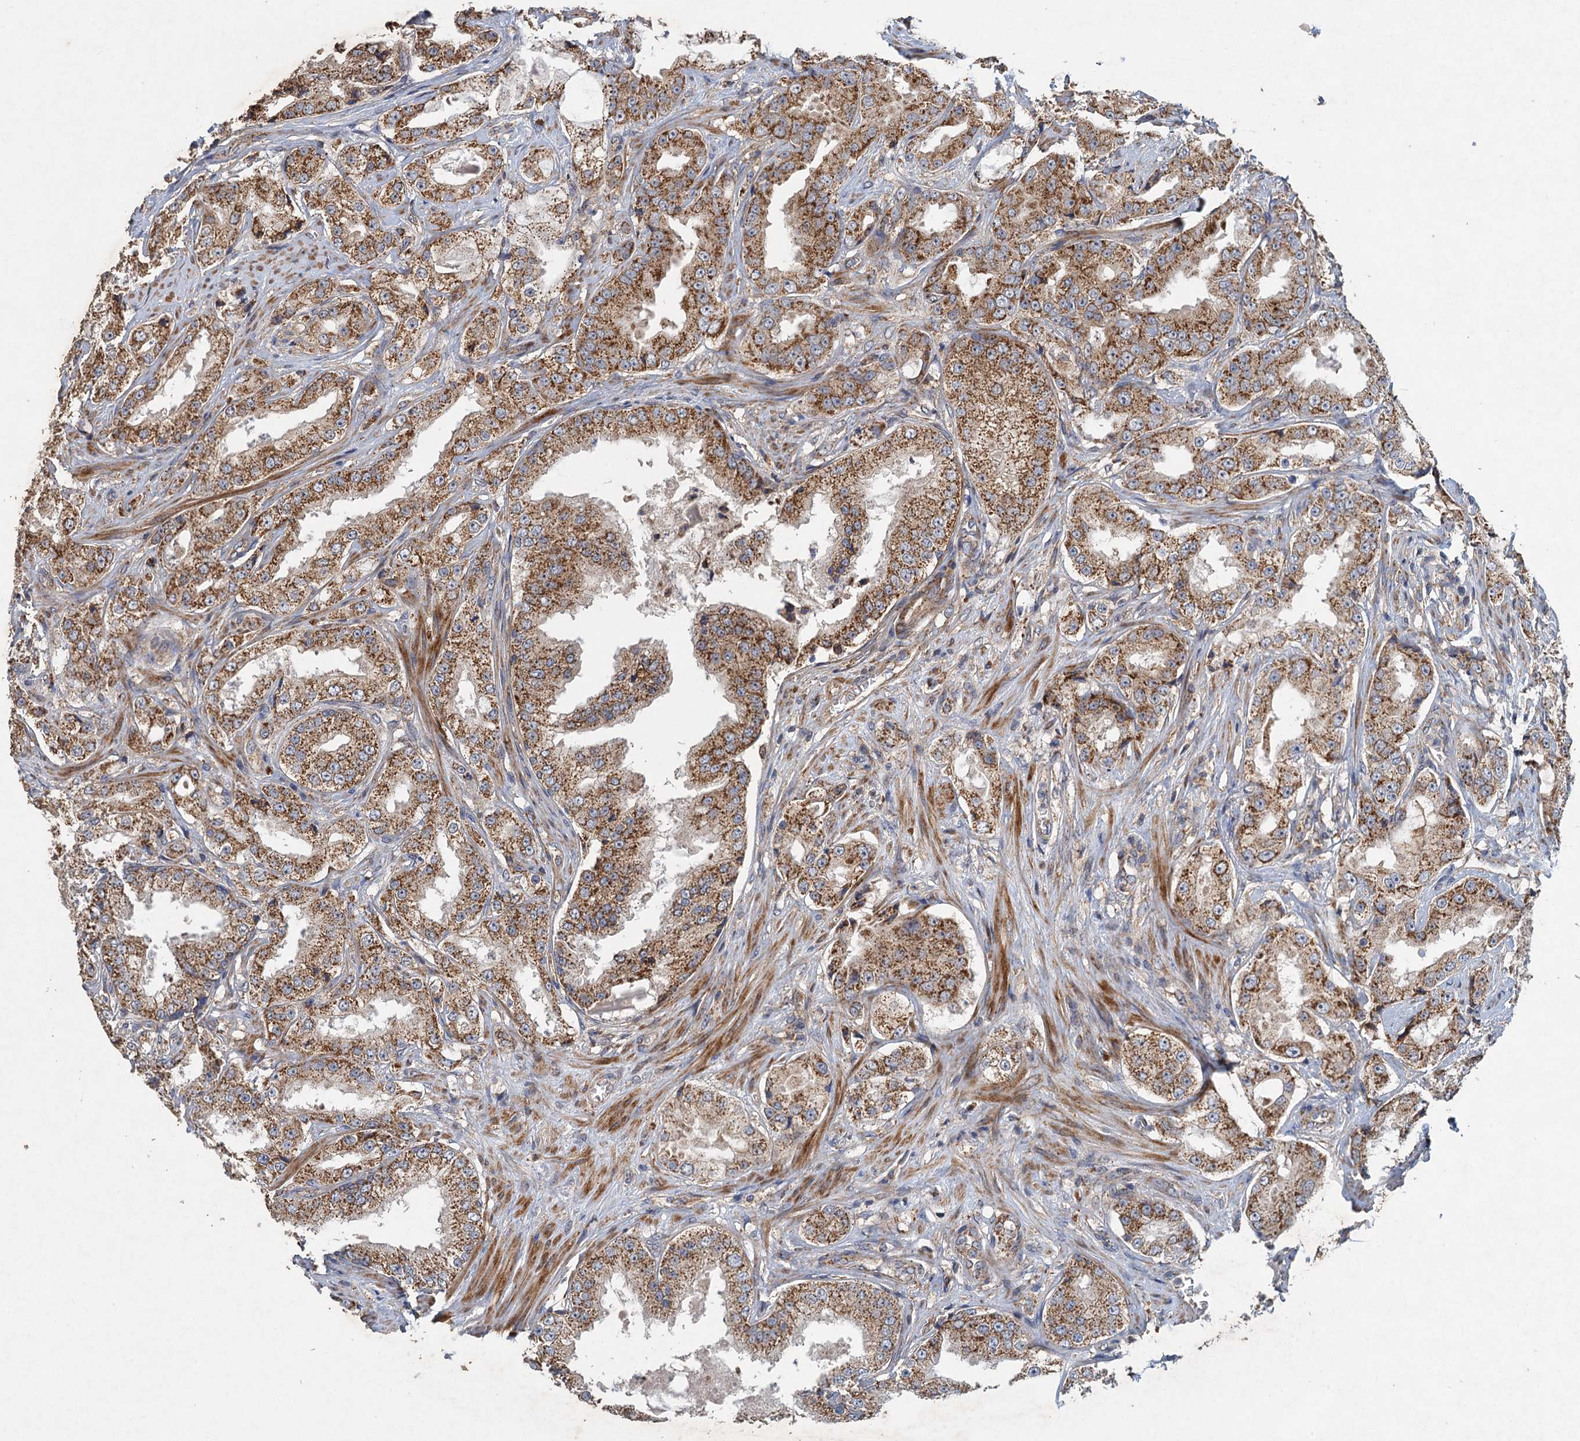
{"staining": {"intensity": "moderate", "quantity": ">75%", "location": "cytoplasmic/membranous"}, "tissue": "prostate cancer", "cell_type": "Tumor cells", "image_type": "cancer", "snomed": [{"axis": "morphology", "description": "Adenocarcinoma, High grade"}, {"axis": "topography", "description": "Prostate"}], "caption": "Prostate high-grade adenocarcinoma tissue reveals moderate cytoplasmic/membranous staining in about >75% of tumor cells", "gene": "BCS1L", "patient": {"sex": "male", "age": 73}}